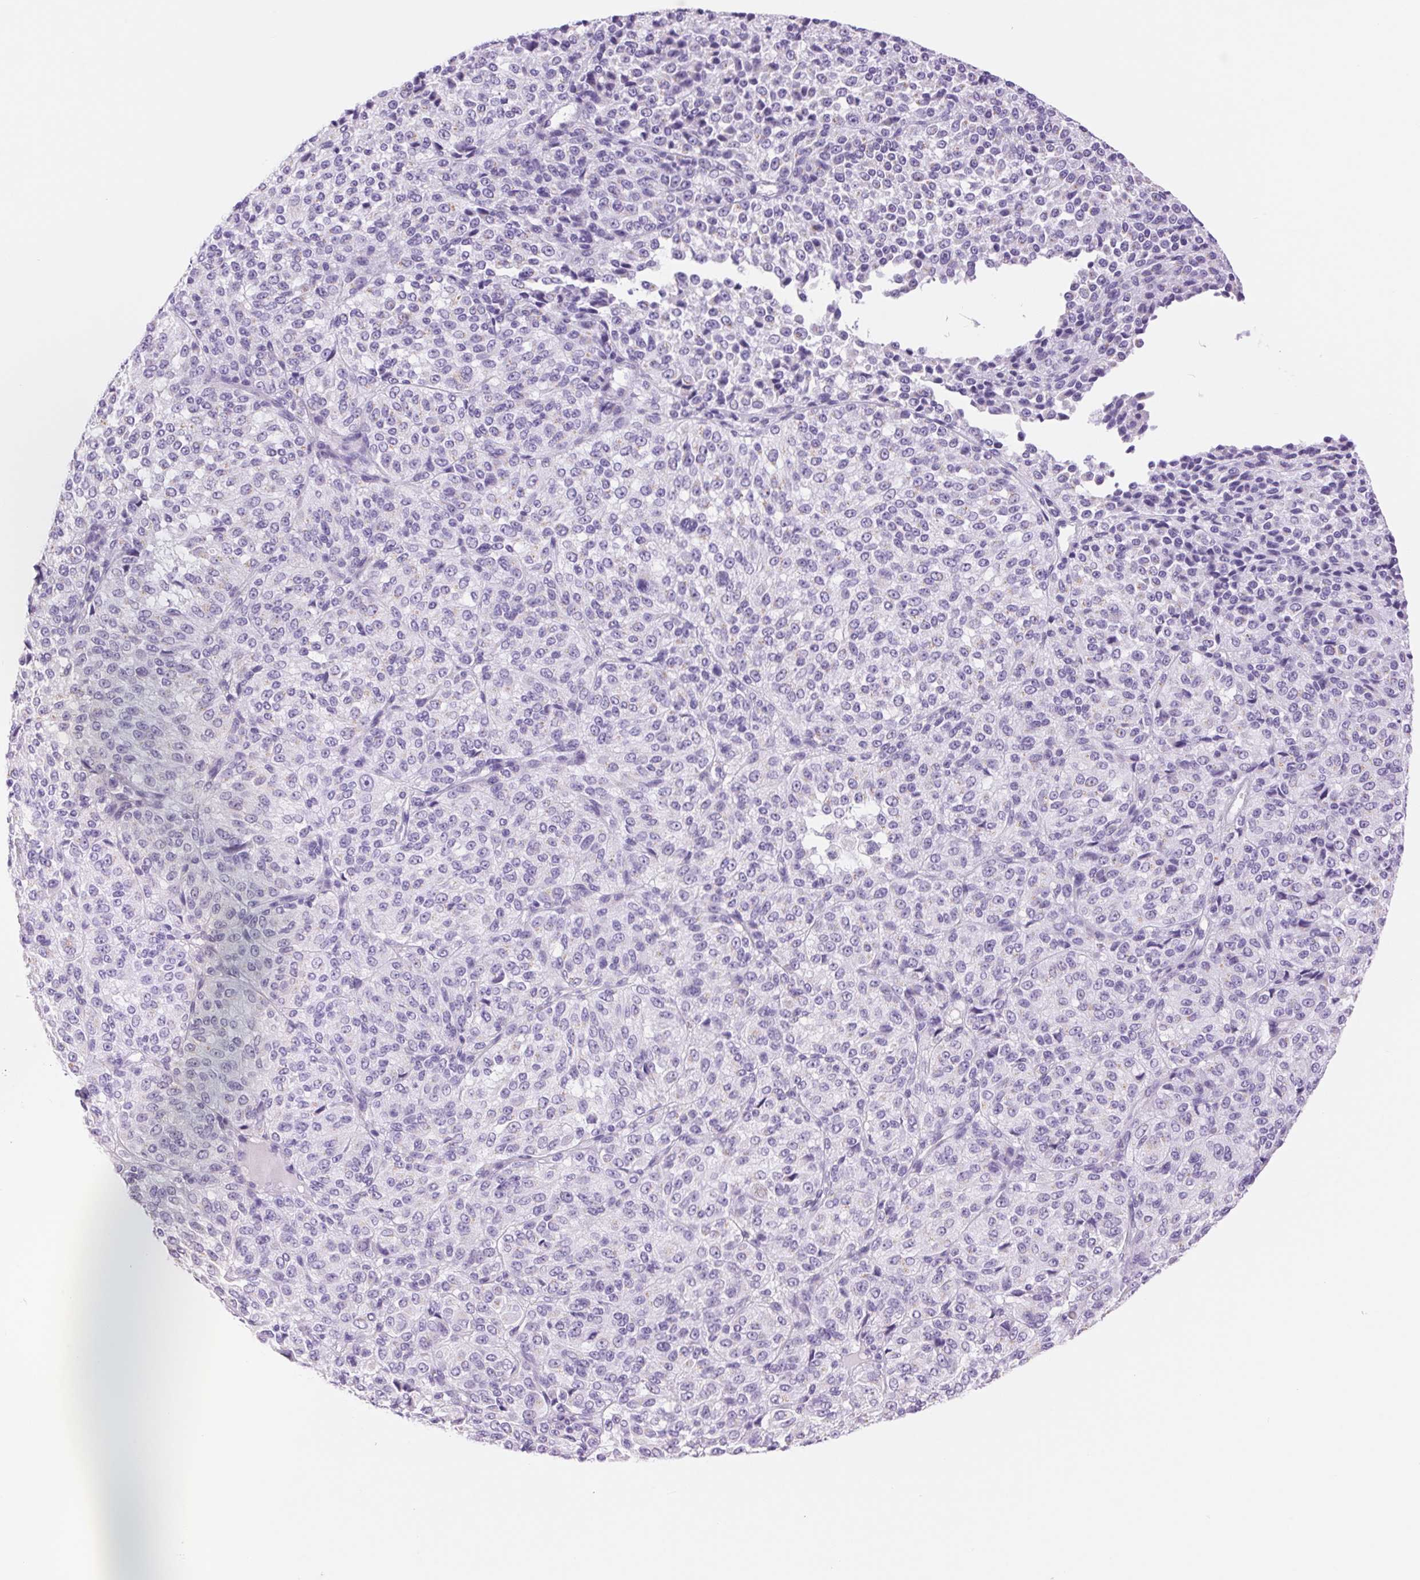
{"staining": {"intensity": "negative", "quantity": "none", "location": "none"}, "tissue": "melanoma", "cell_type": "Tumor cells", "image_type": "cancer", "snomed": [{"axis": "morphology", "description": "Malignant melanoma, Metastatic site"}, {"axis": "topography", "description": "Brain"}], "caption": "Photomicrograph shows no significant protein expression in tumor cells of melanoma. (DAB immunohistochemistry (IHC) with hematoxylin counter stain).", "gene": "SERPINB3", "patient": {"sex": "female", "age": 56}}